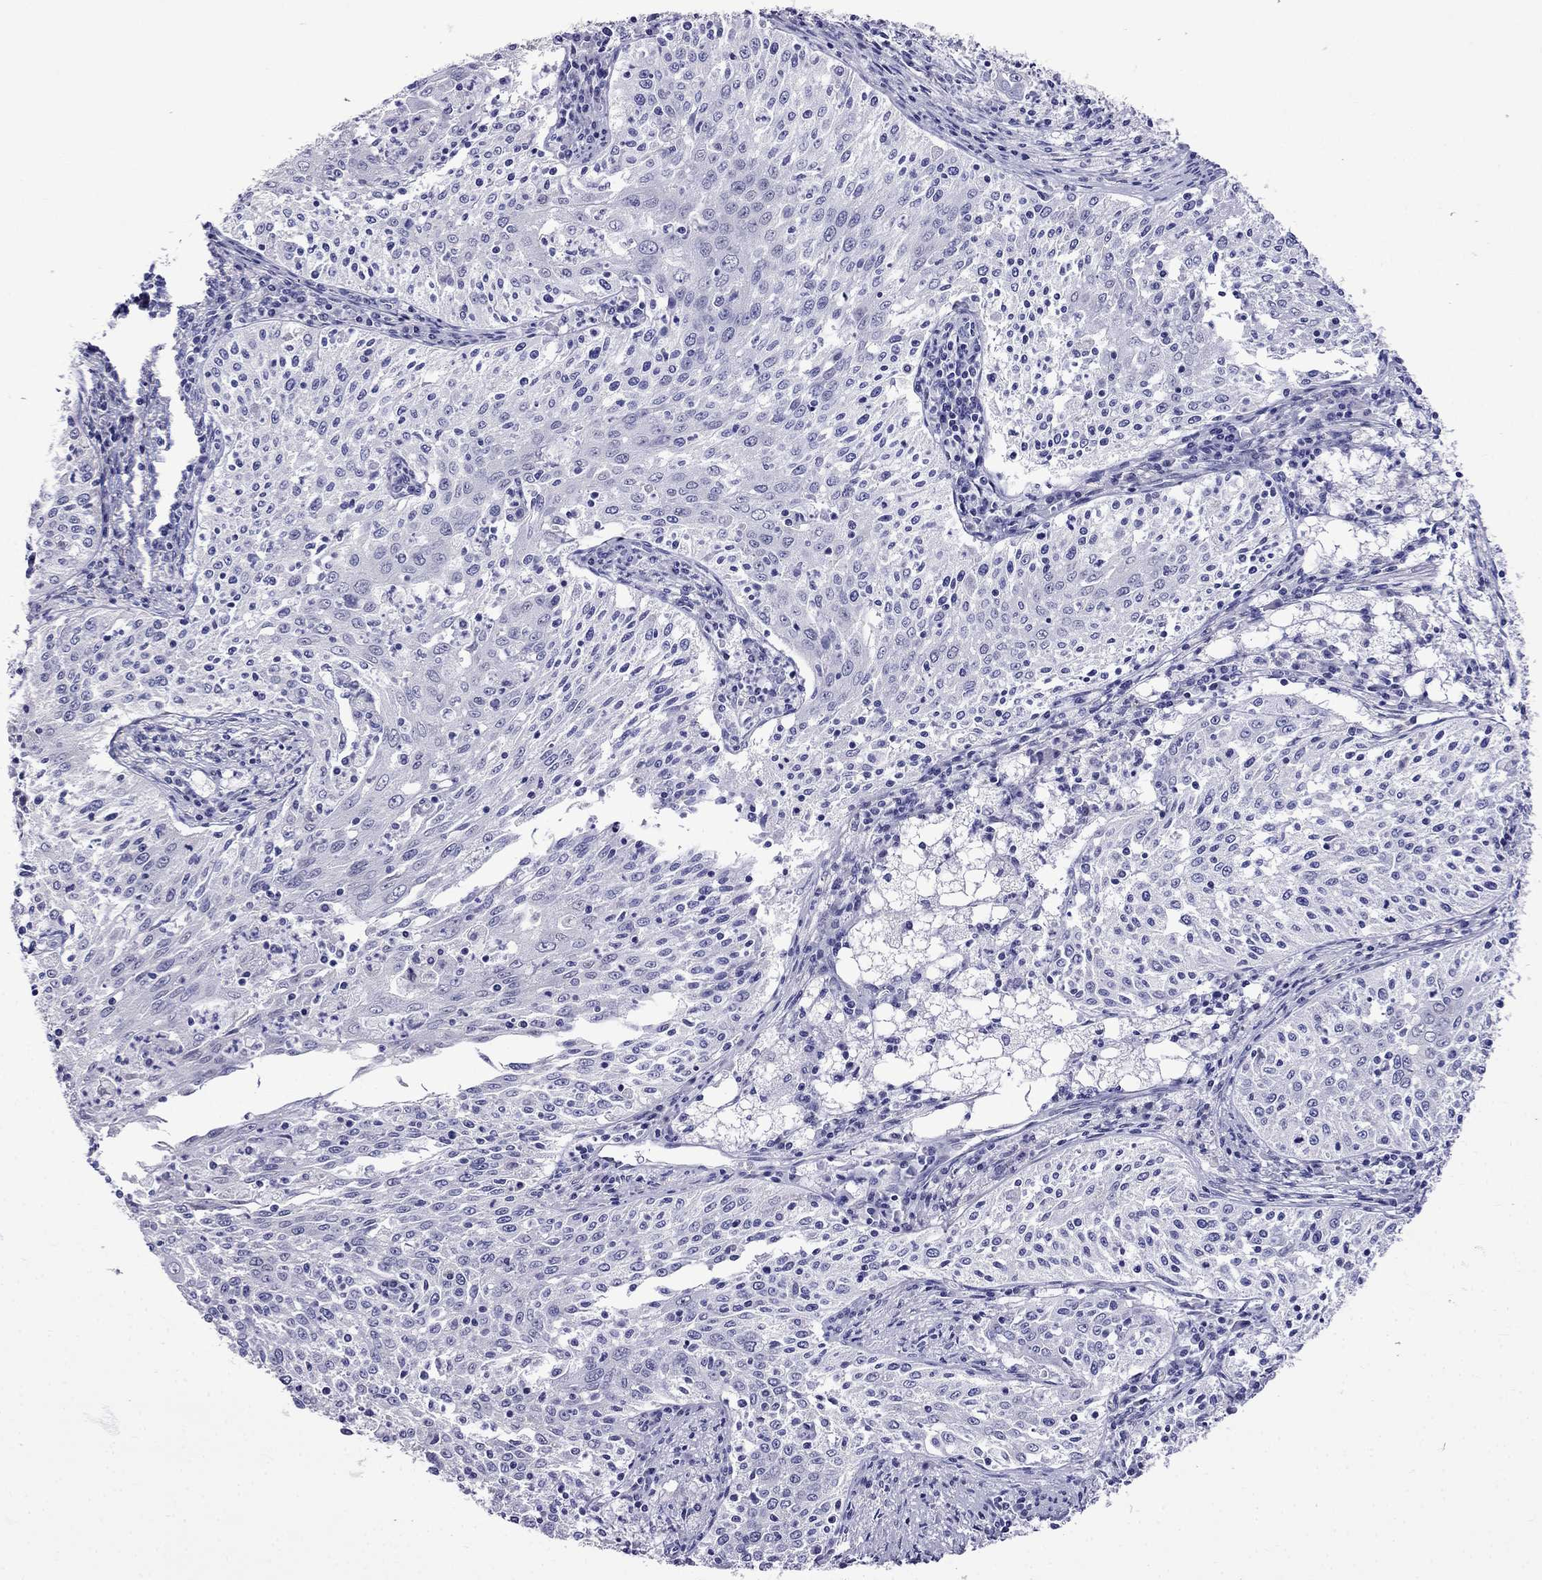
{"staining": {"intensity": "negative", "quantity": "none", "location": "none"}, "tissue": "cervical cancer", "cell_type": "Tumor cells", "image_type": "cancer", "snomed": [{"axis": "morphology", "description": "Squamous cell carcinoma, NOS"}, {"axis": "topography", "description": "Cervix"}], "caption": "Tumor cells are negative for brown protein staining in cervical cancer.", "gene": "MGP", "patient": {"sex": "female", "age": 41}}